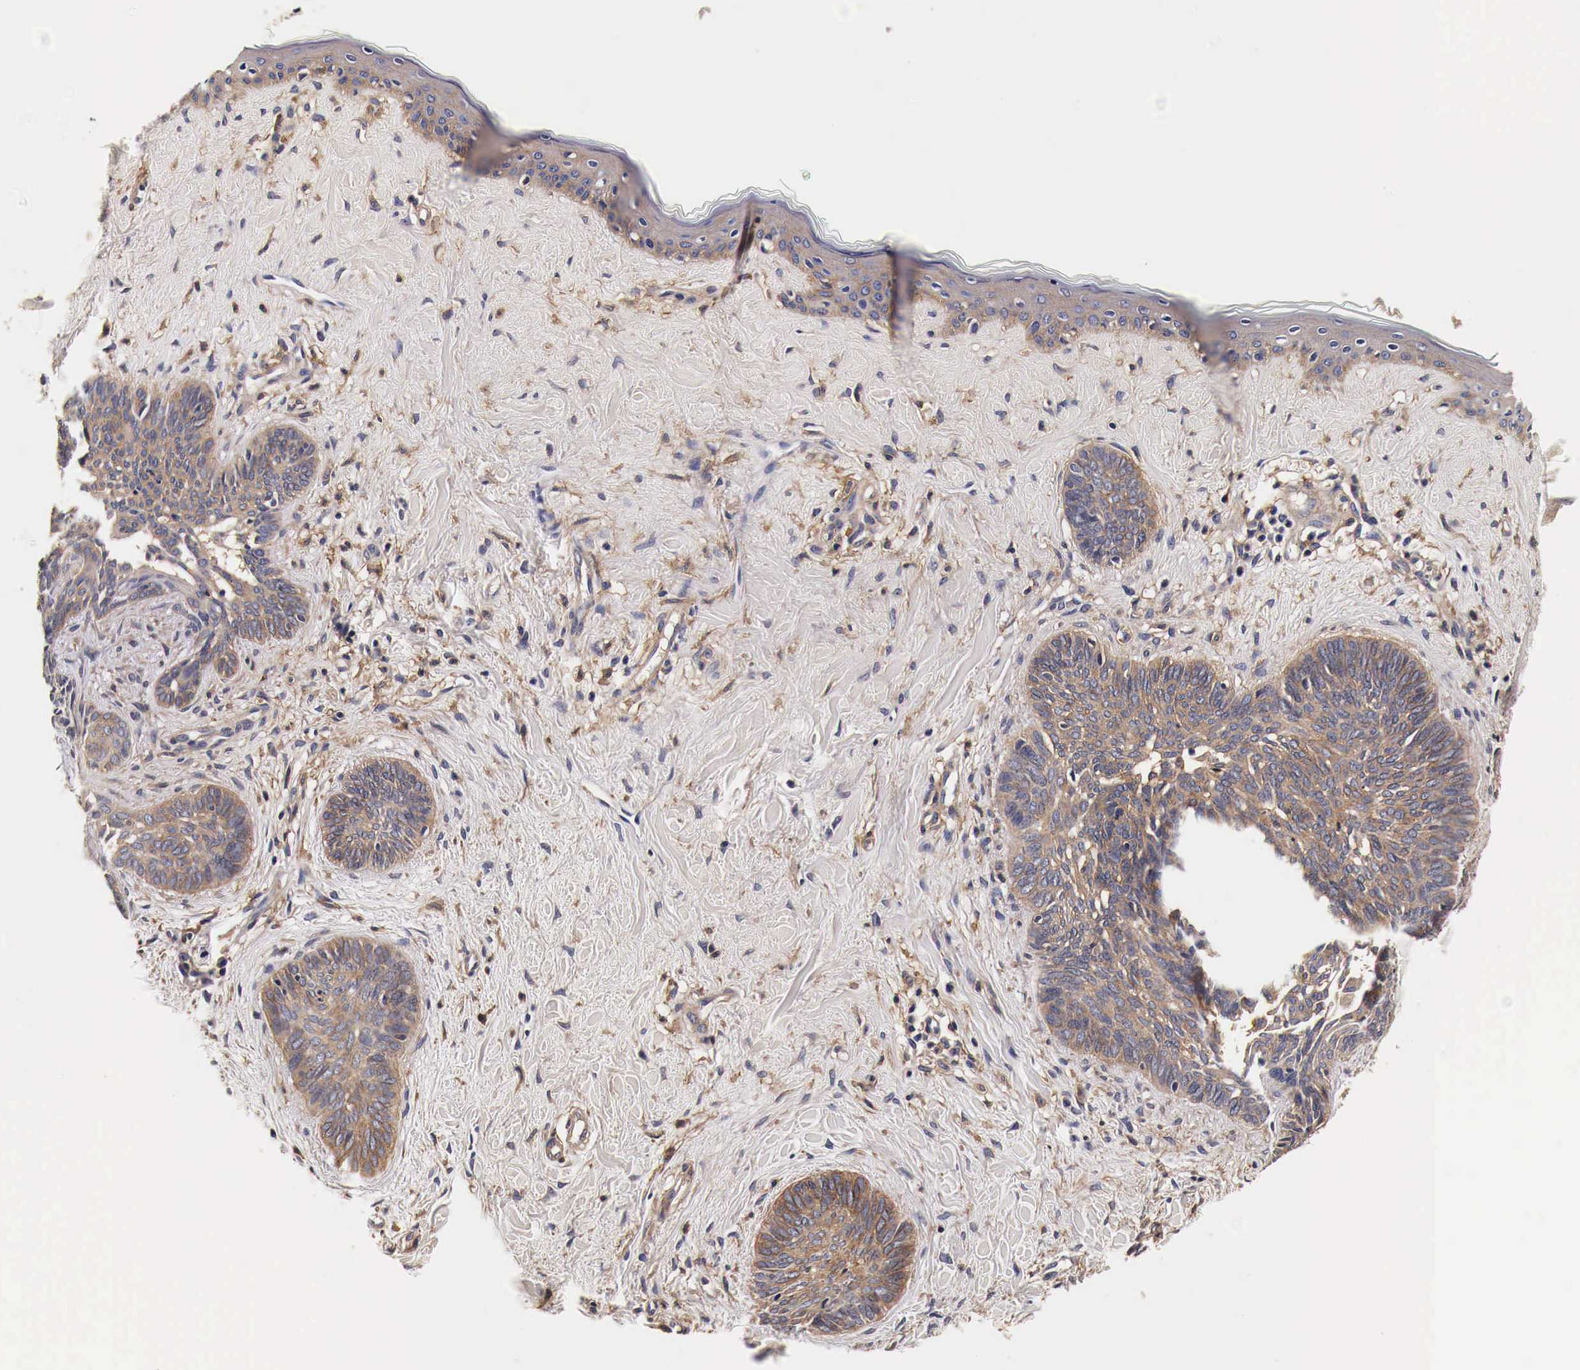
{"staining": {"intensity": "weak", "quantity": ">75%", "location": "cytoplasmic/membranous"}, "tissue": "skin cancer", "cell_type": "Tumor cells", "image_type": "cancer", "snomed": [{"axis": "morphology", "description": "Basal cell carcinoma"}, {"axis": "topography", "description": "Skin"}], "caption": "There is low levels of weak cytoplasmic/membranous expression in tumor cells of skin cancer (basal cell carcinoma), as demonstrated by immunohistochemical staining (brown color).", "gene": "RP2", "patient": {"sex": "female", "age": 81}}